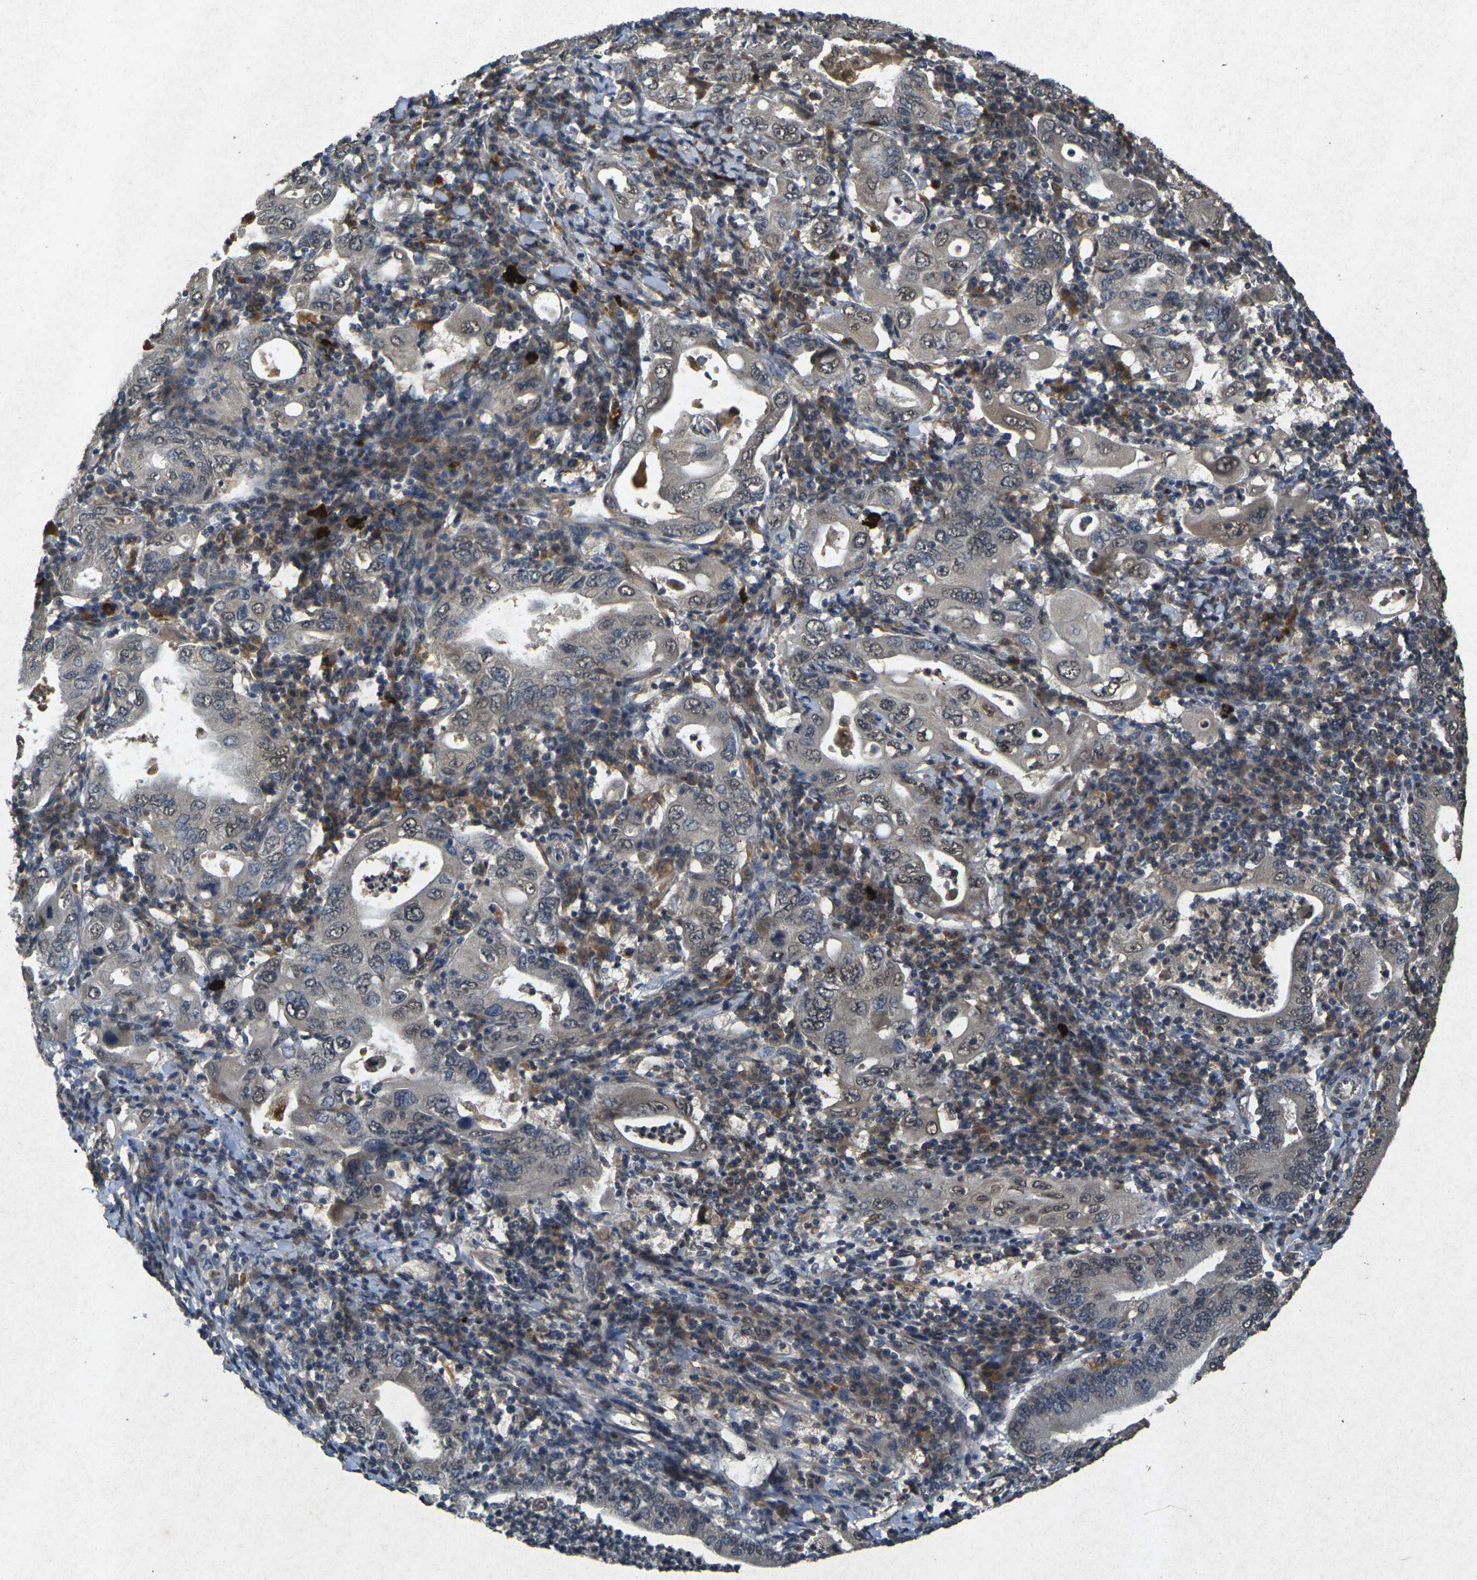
{"staining": {"intensity": "weak", "quantity": "25%-75%", "location": "cytoplasmic/membranous,nuclear"}, "tissue": "stomach cancer", "cell_type": "Tumor cells", "image_type": "cancer", "snomed": [{"axis": "morphology", "description": "Normal tissue, NOS"}, {"axis": "morphology", "description": "Adenocarcinoma, NOS"}, {"axis": "topography", "description": "Esophagus"}, {"axis": "topography", "description": "Stomach, upper"}, {"axis": "topography", "description": "Peripheral nerve tissue"}], "caption": "The histopathology image exhibits immunohistochemical staining of adenocarcinoma (stomach). There is weak cytoplasmic/membranous and nuclear staining is identified in about 25%-75% of tumor cells.", "gene": "RGMA", "patient": {"sex": "male", "age": 62}}